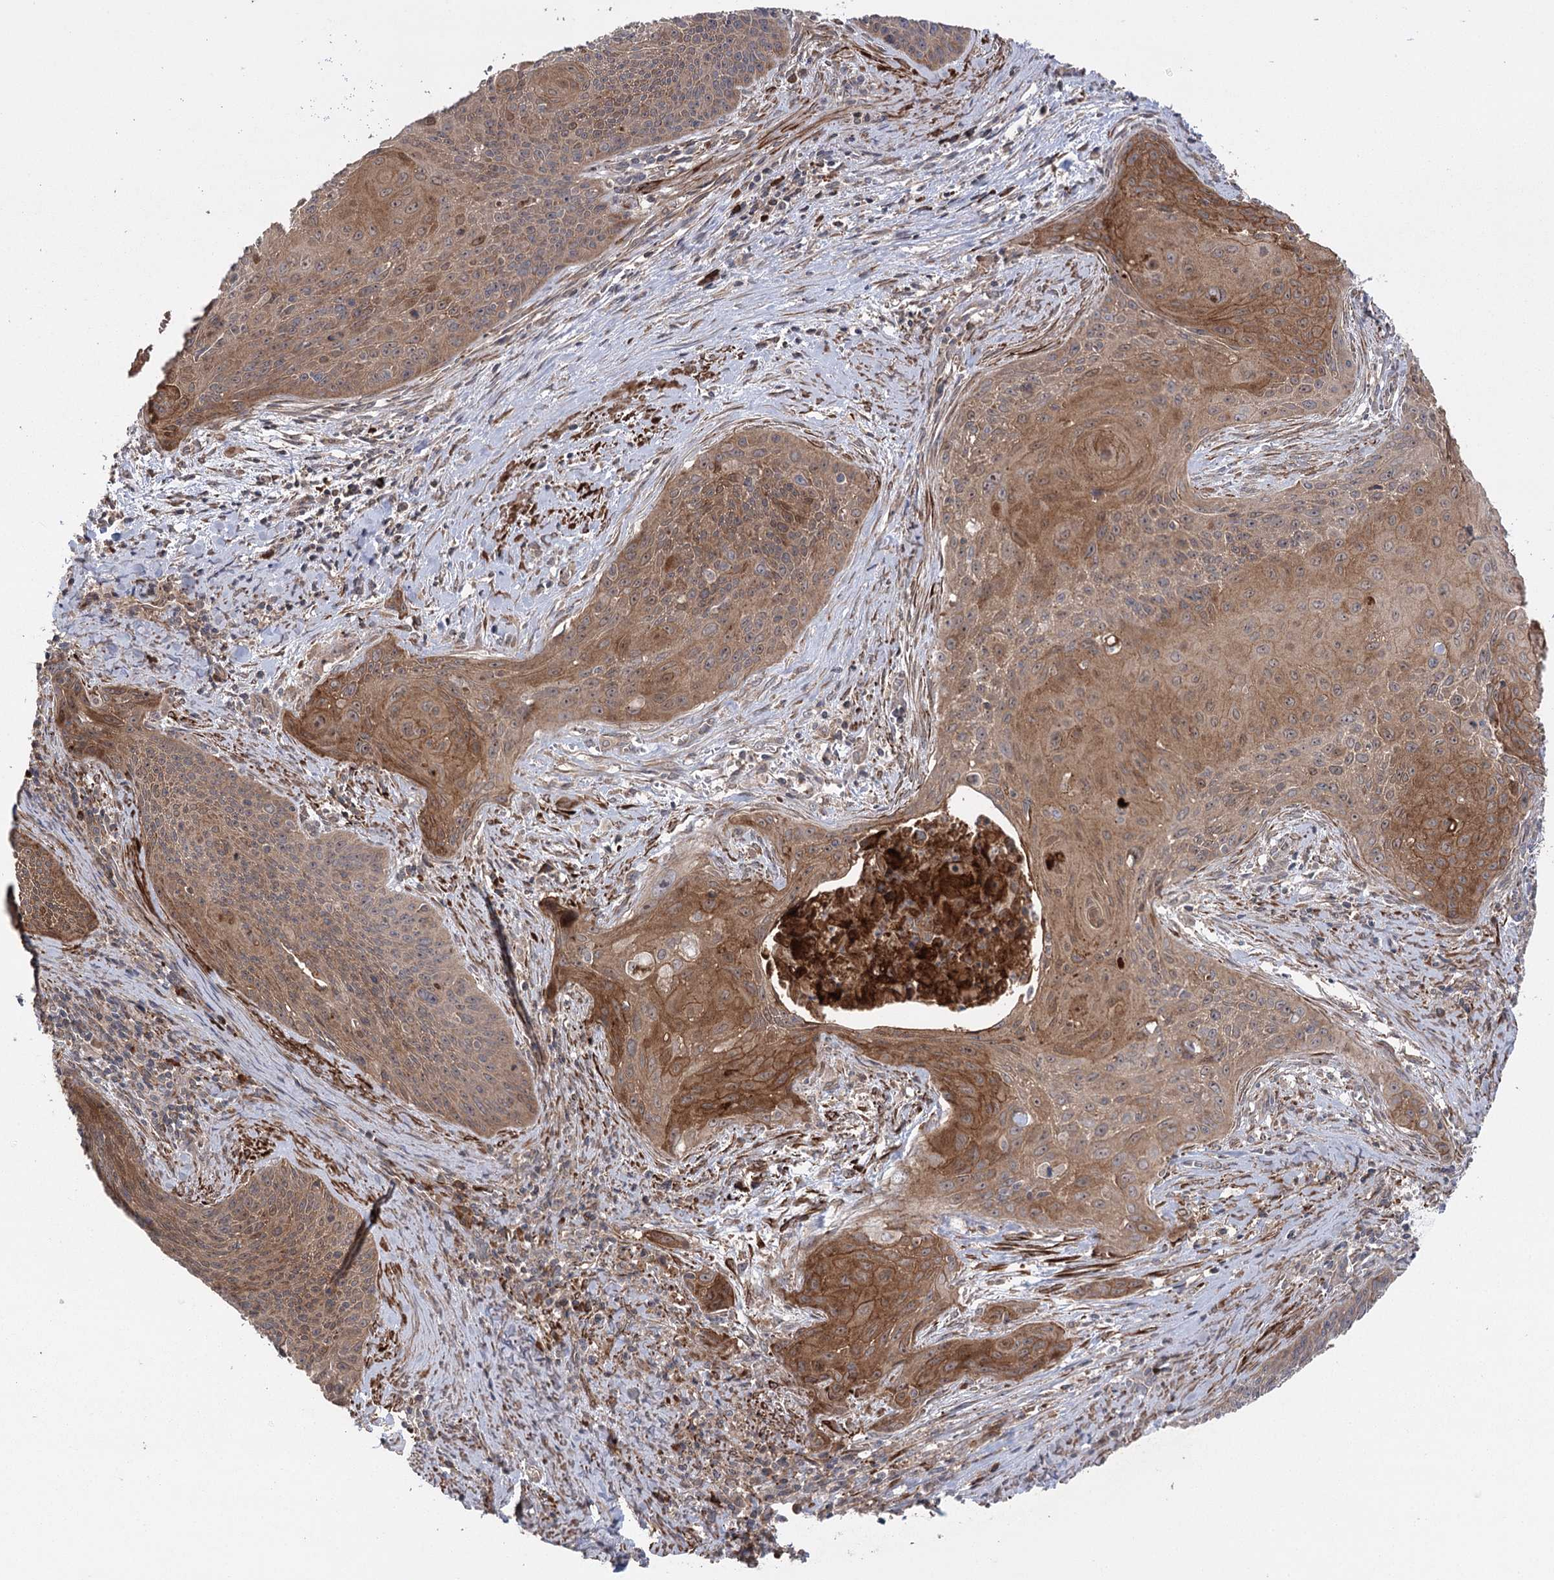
{"staining": {"intensity": "moderate", "quantity": ">75%", "location": "cytoplasmic/membranous"}, "tissue": "cervical cancer", "cell_type": "Tumor cells", "image_type": "cancer", "snomed": [{"axis": "morphology", "description": "Squamous cell carcinoma, NOS"}, {"axis": "topography", "description": "Cervix"}], "caption": "Immunohistochemistry micrograph of neoplastic tissue: human cervical cancer stained using IHC demonstrates medium levels of moderate protein expression localized specifically in the cytoplasmic/membranous of tumor cells, appearing as a cytoplasmic/membranous brown color.", "gene": "KCNN2", "patient": {"sex": "female", "age": 55}}